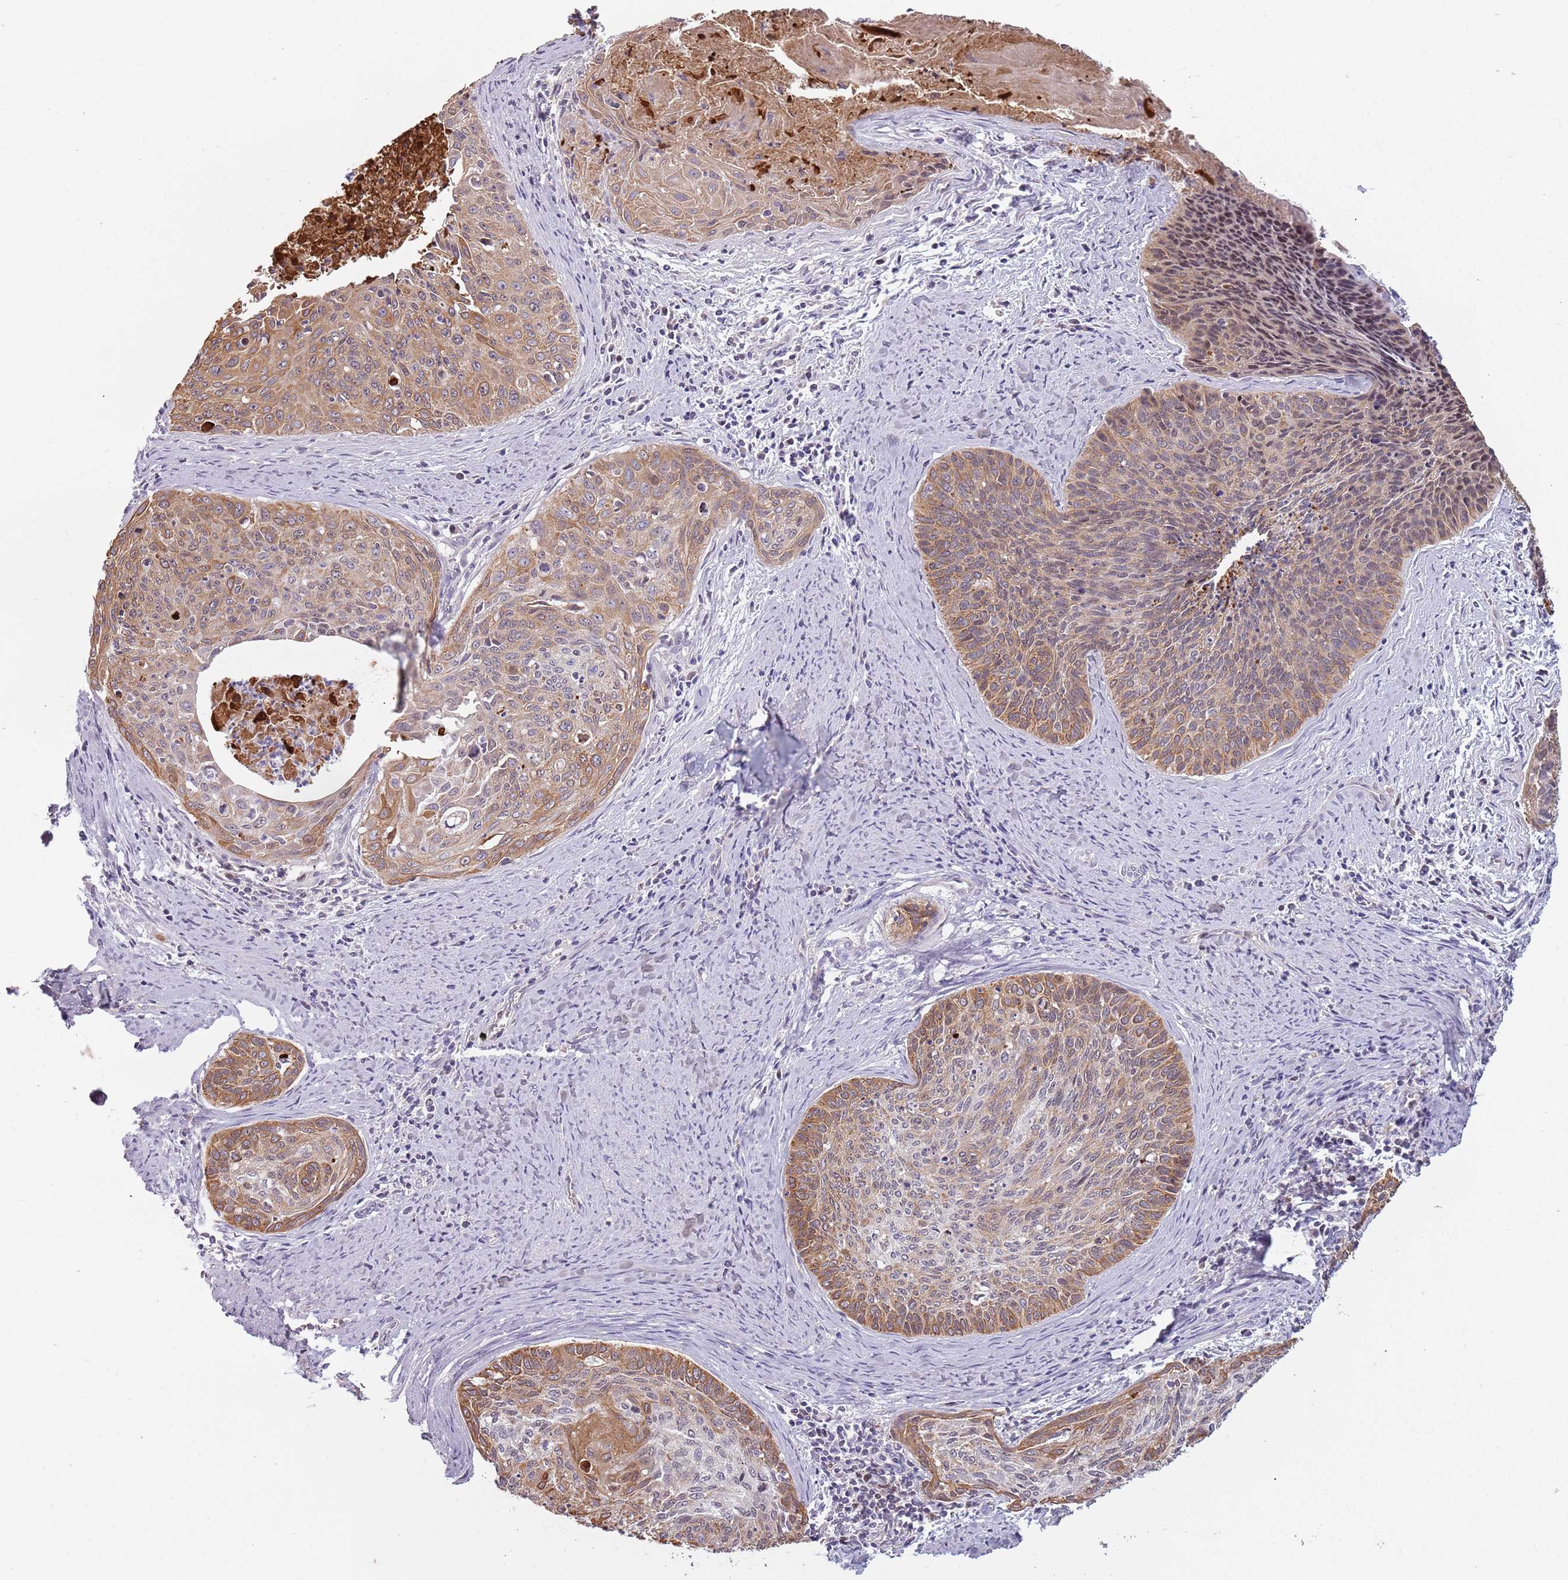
{"staining": {"intensity": "moderate", "quantity": ">75%", "location": "cytoplasmic/membranous"}, "tissue": "cervical cancer", "cell_type": "Tumor cells", "image_type": "cancer", "snomed": [{"axis": "morphology", "description": "Squamous cell carcinoma, NOS"}, {"axis": "topography", "description": "Cervix"}], "caption": "High-power microscopy captured an immunohistochemistry micrograph of cervical cancer (squamous cell carcinoma), revealing moderate cytoplasmic/membranous positivity in about >75% of tumor cells. Nuclei are stained in blue.", "gene": "SYS1", "patient": {"sex": "female", "age": 55}}